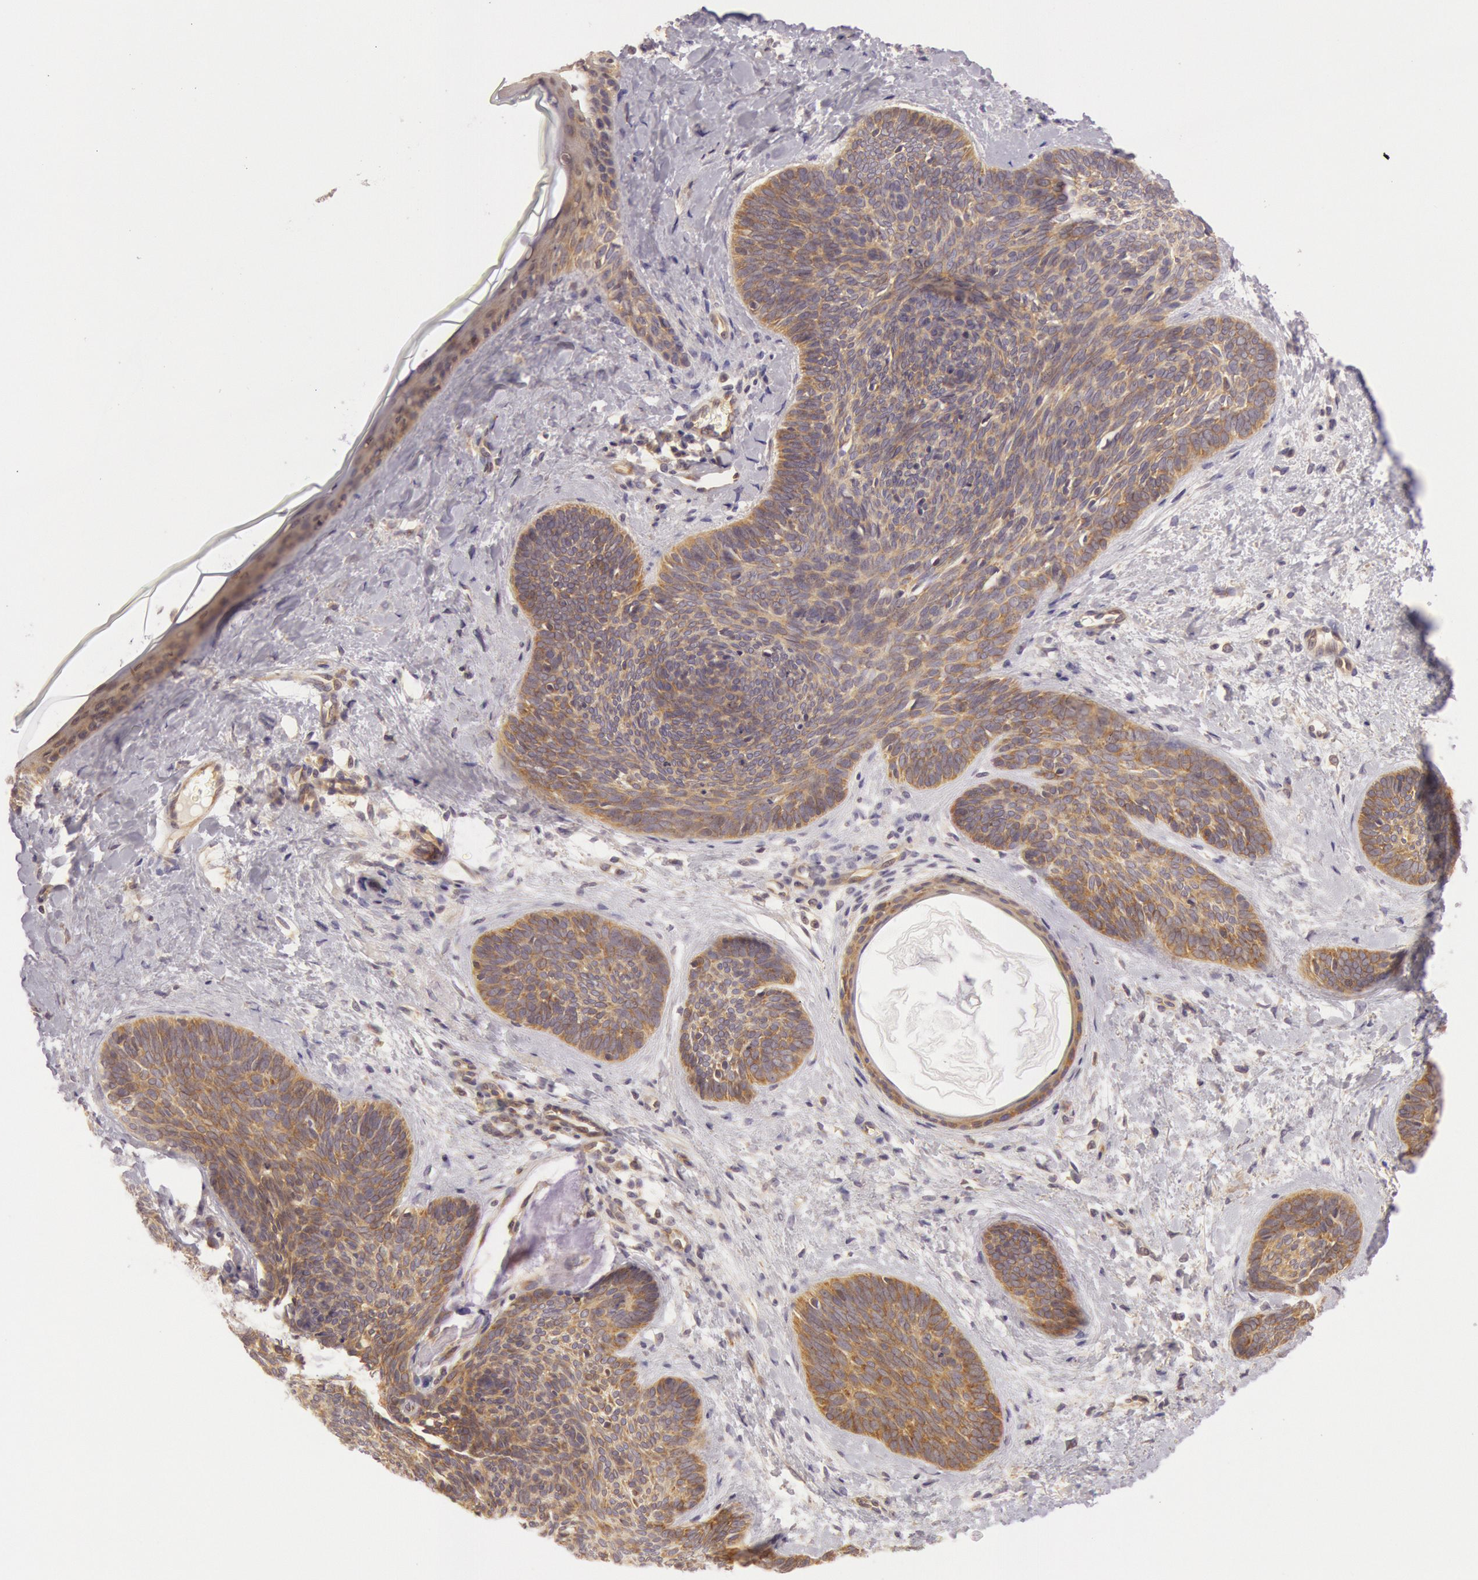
{"staining": {"intensity": "weak", "quantity": ">75%", "location": "cytoplasmic/membranous"}, "tissue": "skin cancer", "cell_type": "Tumor cells", "image_type": "cancer", "snomed": [{"axis": "morphology", "description": "Basal cell carcinoma"}, {"axis": "topography", "description": "Skin"}], "caption": "Immunohistochemistry of skin cancer (basal cell carcinoma) demonstrates low levels of weak cytoplasmic/membranous positivity in about >75% of tumor cells. (Brightfield microscopy of DAB IHC at high magnification).", "gene": "CHUK", "patient": {"sex": "female", "age": 81}}